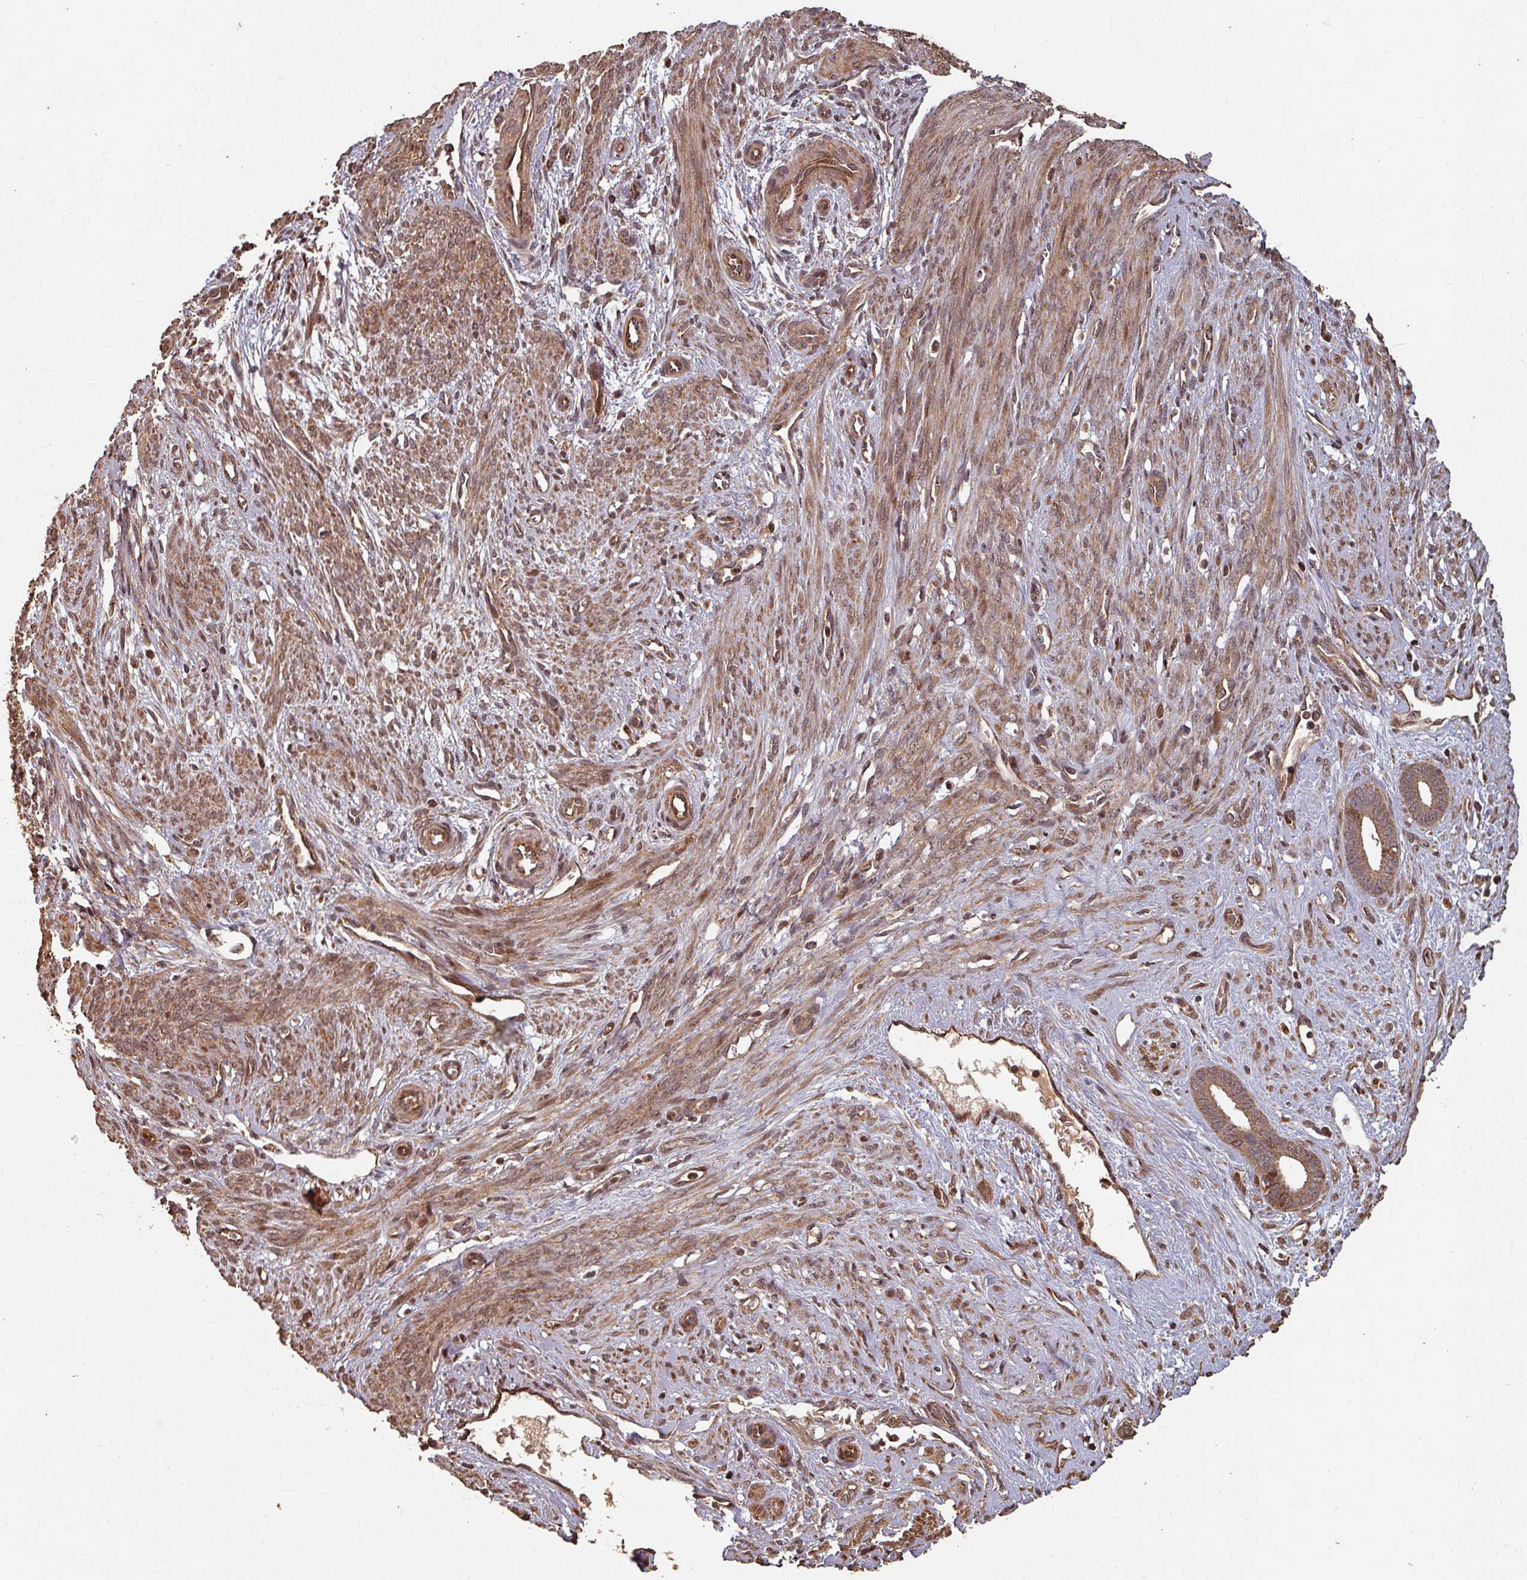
{"staining": {"intensity": "moderate", "quantity": ">75%", "location": "cytoplasmic/membranous,nuclear"}, "tissue": "endometrium", "cell_type": "Cells in endometrial stroma", "image_type": "normal", "snomed": [{"axis": "morphology", "description": "Normal tissue, NOS"}, {"axis": "topography", "description": "Endometrium"}], "caption": "IHC of benign endometrium demonstrates medium levels of moderate cytoplasmic/membranous,nuclear expression in about >75% of cells in endometrial stroma.", "gene": "EID1", "patient": {"sex": "female", "age": 61}}